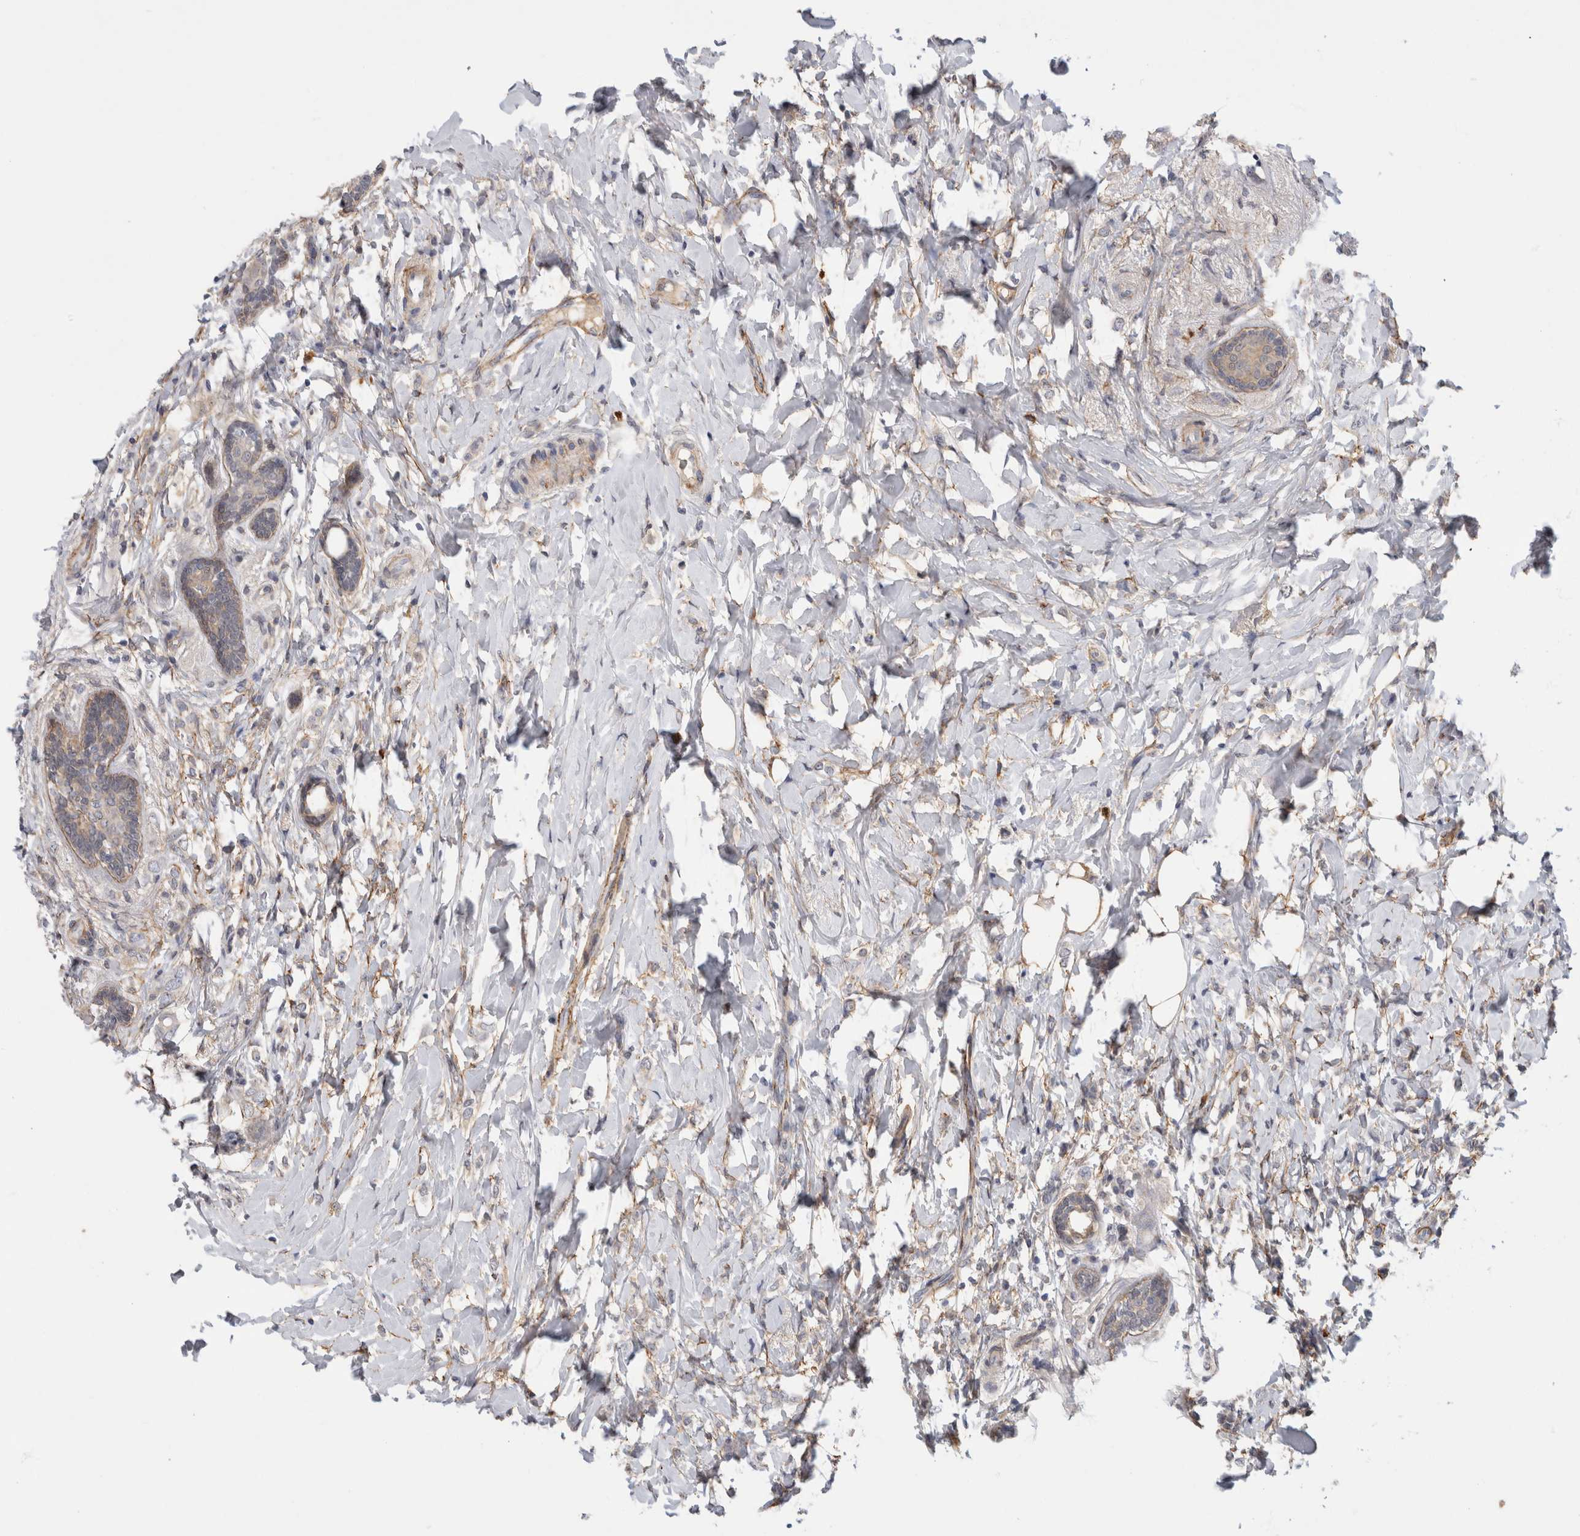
{"staining": {"intensity": "weak", "quantity": "<25%", "location": "cytoplasmic/membranous"}, "tissue": "breast cancer", "cell_type": "Tumor cells", "image_type": "cancer", "snomed": [{"axis": "morphology", "description": "Normal tissue, NOS"}, {"axis": "morphology", "description": "Lobular carcinoma"}, {"axis": "topography", "description": "Breast"}], "caption": "The photomicrograph reveals no staining of tumor cells in breast cancer.", "gene": "PGM1", "patient": {"sex": "female", "age": 47}}